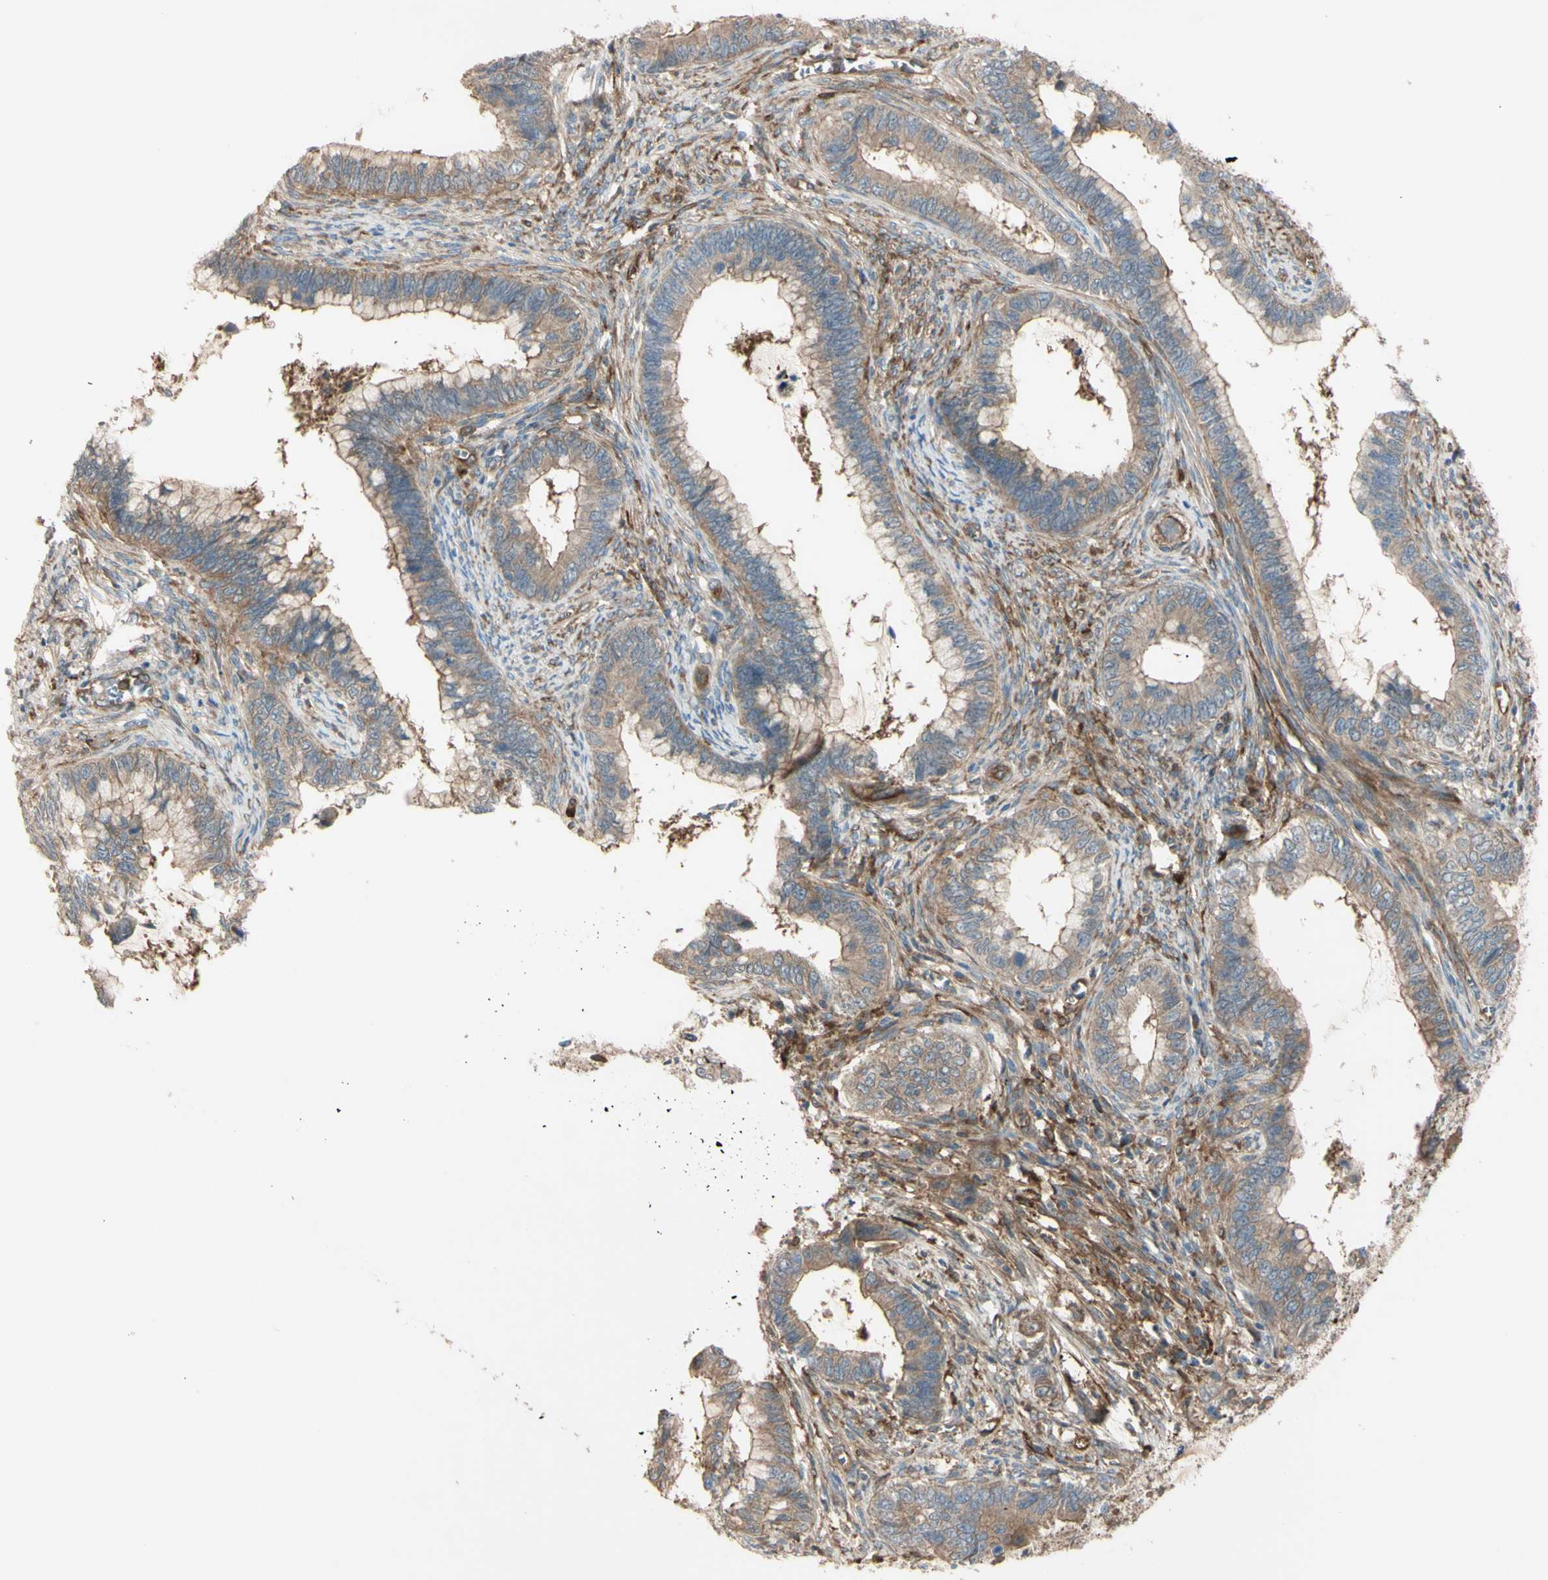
{"staining": {"intensity": "weak", "quantity": ">75%", "location": "cytoplasmic/membranous"}, "tissue": "cervical cancer", "cell_type": "Tumor cells", "image_type": "cancer", "snomed": [{"axis": "morphology", "description": "Adenocarcinoma, NOS"}, {"axis": "topography", "description": "Cervix"}], "caption": "Adenocarcinoma (cervical) stained with a protein marker exhibits weak staining in tumor cells.", "gene": "PTPN12", "patient": {"sex": "female", "age": 44}}